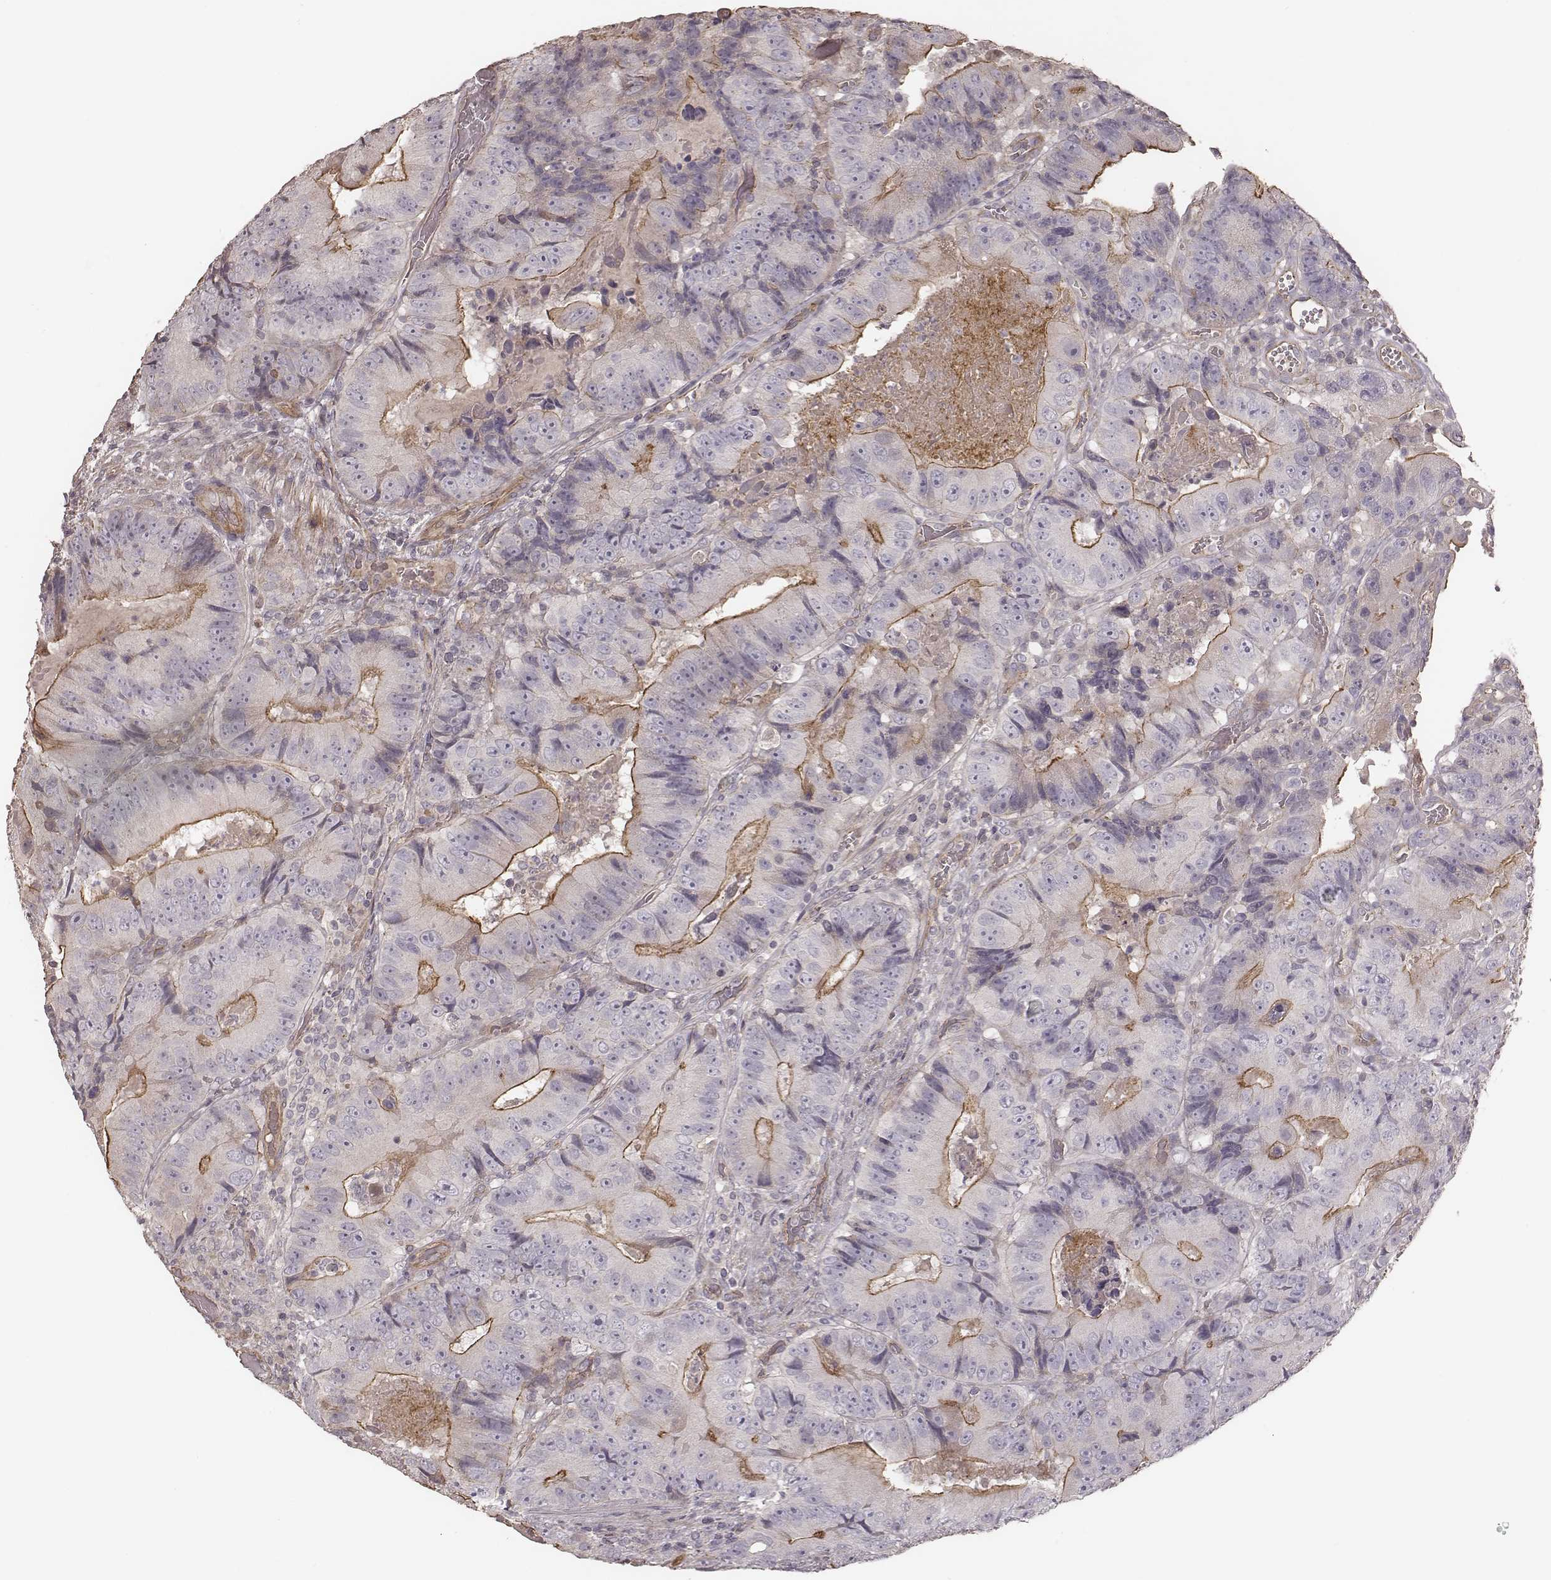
{"staining": {"intensity": "strong", "quantity": "<25%", "location": "cytoplasmic/membranous"}, "tissue": "colorectal cancer", "cell_type": "Tumor cells", "image_type": "cancer", "snomed": [{"axis": "morphology", "description": "Adenocarcinoma, NOS"}, {"axis": "topography", "description": "Colon"}], "caption": "Protein staining of colorectal cancer (adenocarcinoma) tissue displays strong cytoplasmic/membranous staining in about <25% of tumor cells.", "gene": "OTOGL", "patient": {"sex": "female", "age": 86}}